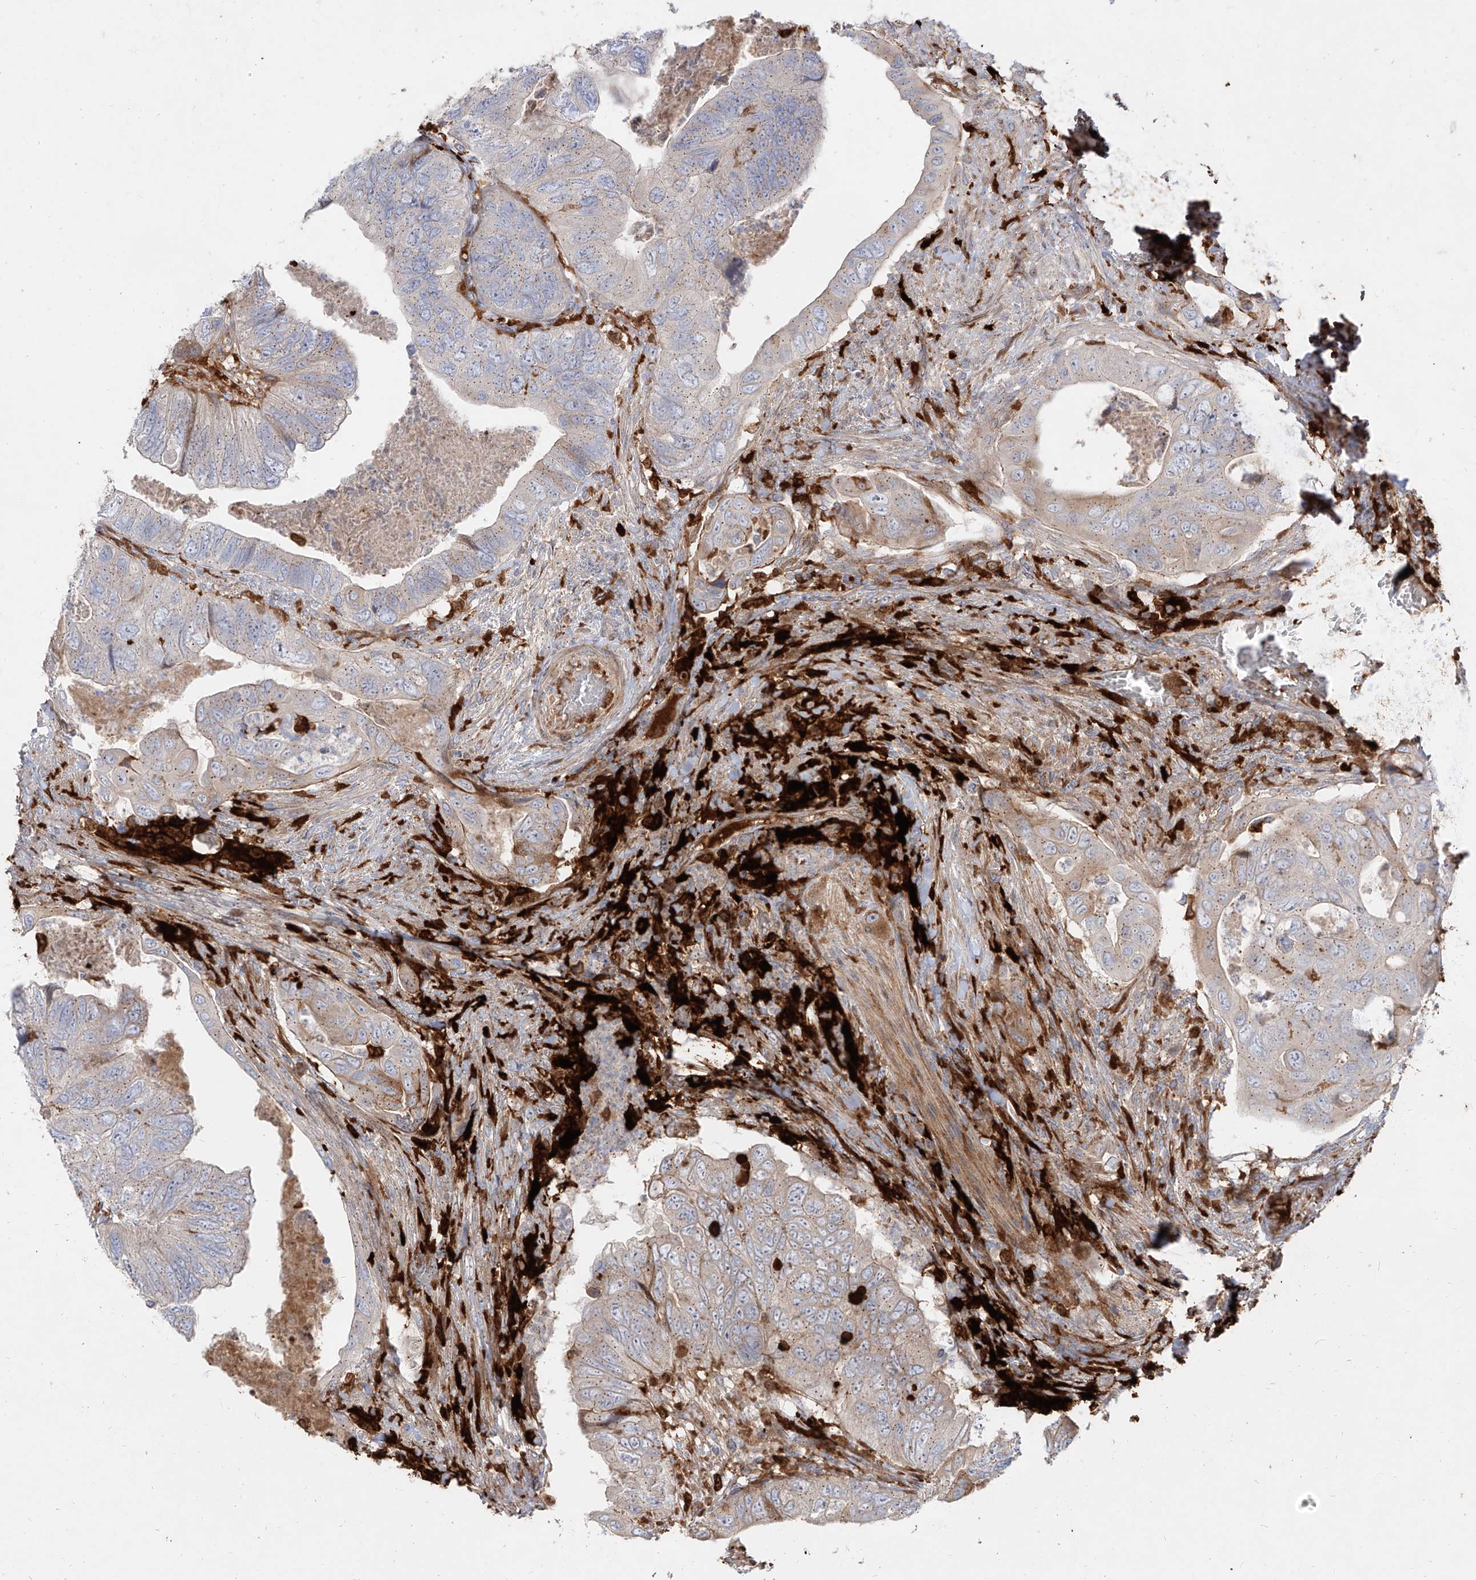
{"staining": {"intensity": "weak", "quantity": "<25%", "location": "cytoplasmic/membranous"}, "tissue": "colorectal cancer", "cell_type": "Tumor cells", "image_type": "cancer", "snomed": [{"axis": "morphology", "description": "Adenocarcinoma, NOS"}, {"axis": "topography", "description": "Rectum"}], "caption": "Colorectal adenocarcinoma was stained to show a protein in brown. There is no significant expression in tumor cells.", "gene": "KYNU", "patient": {"sex": "male", "age": 63}}